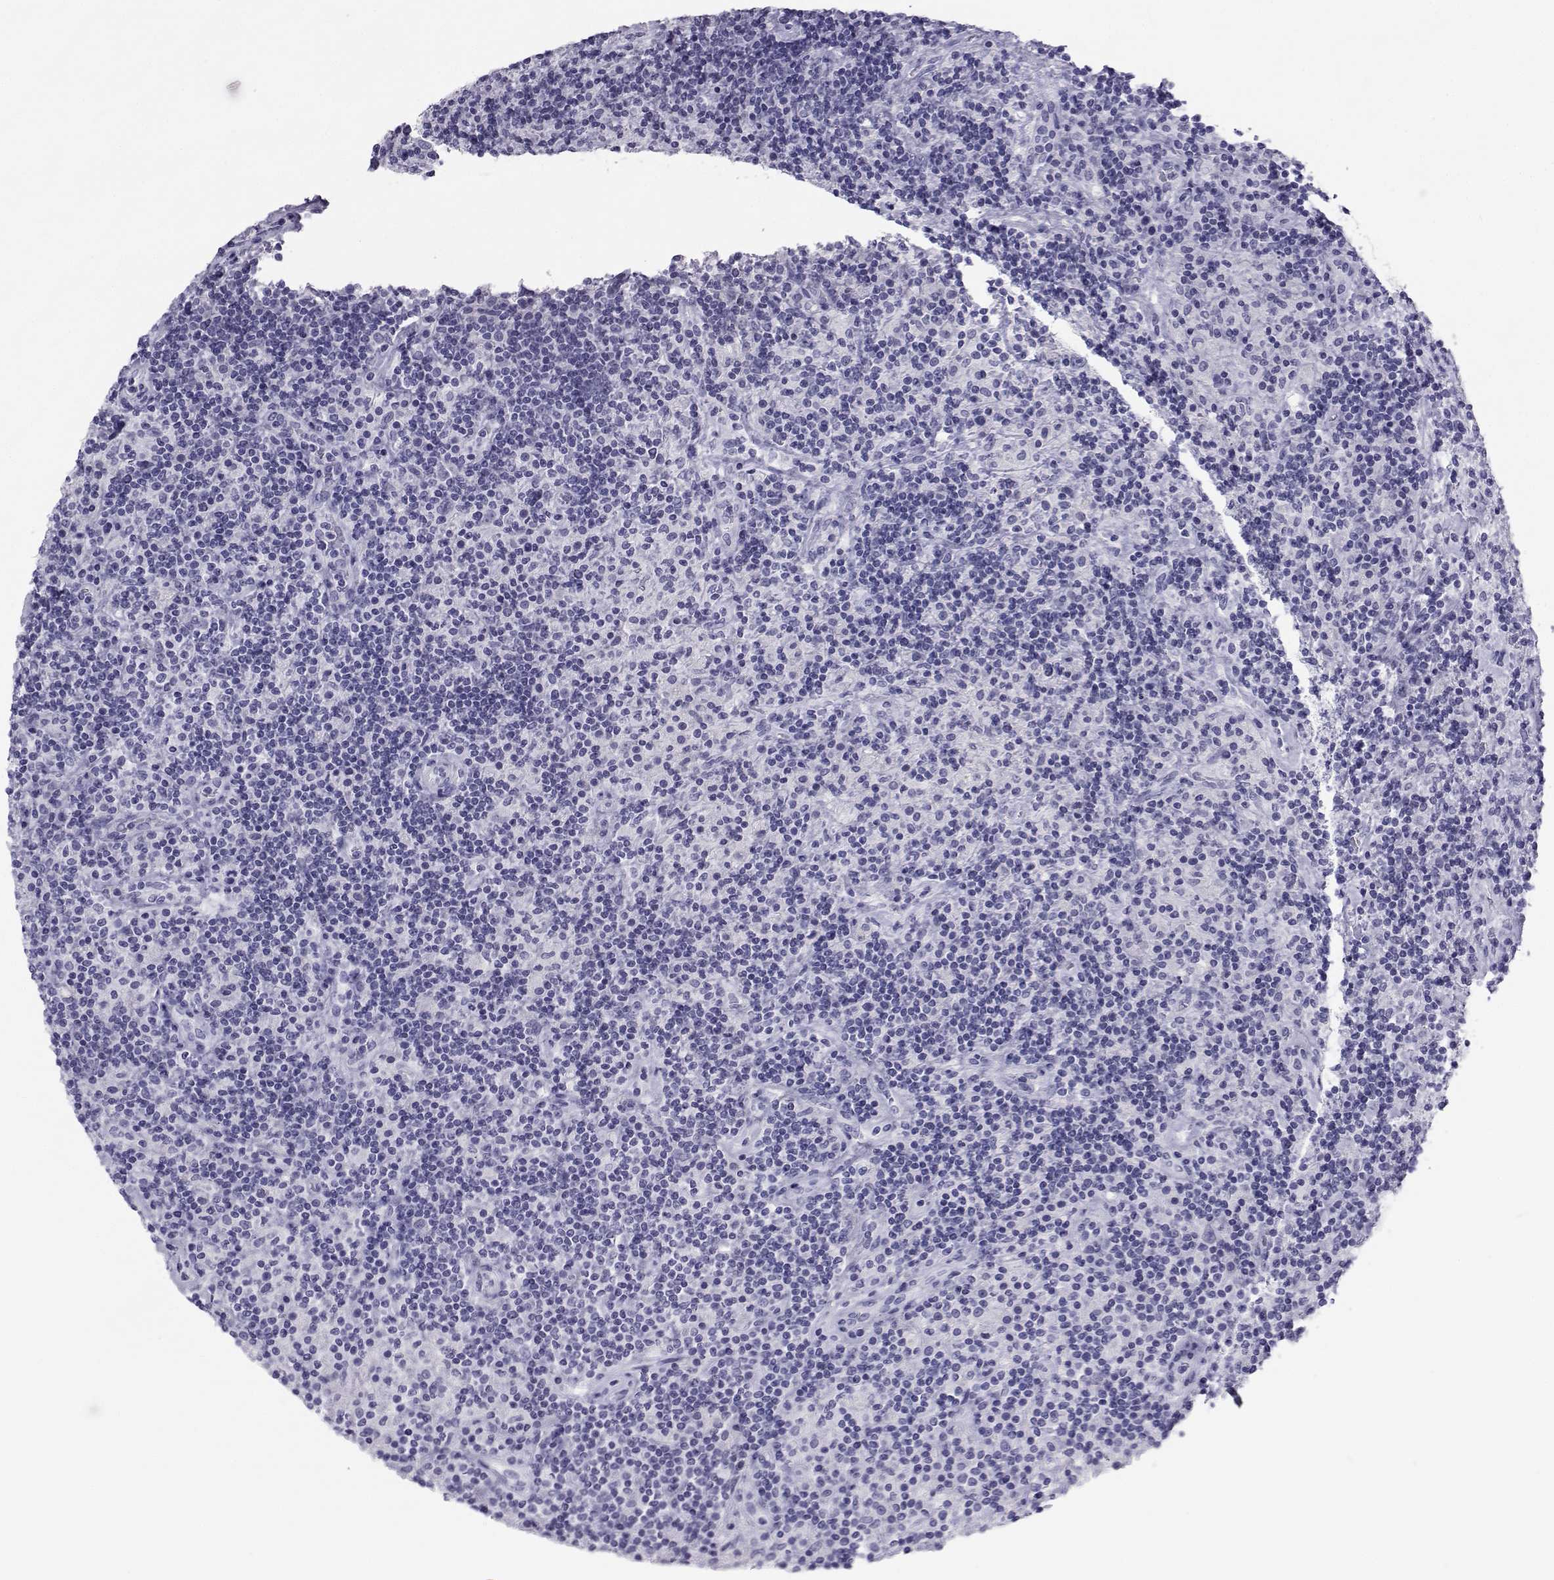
{"staining": {"intensity": "negative", "quantity": "none", "location": "none"}, "tissue": "lymphoma", "cell_type": "Tumor cells", "image_type": "cancer", "snomed": [{"axis": "morphology", "description": "Hodgkin's disease, NOS"}, {"axis": "topography", "description": "Lymph node"}], "caption": "Lymphoma was stained to show a protein in brown. There is no significant positivity in tumor cells.", "gene": "SST", "patient": {"sex": "male", "age": 70}}